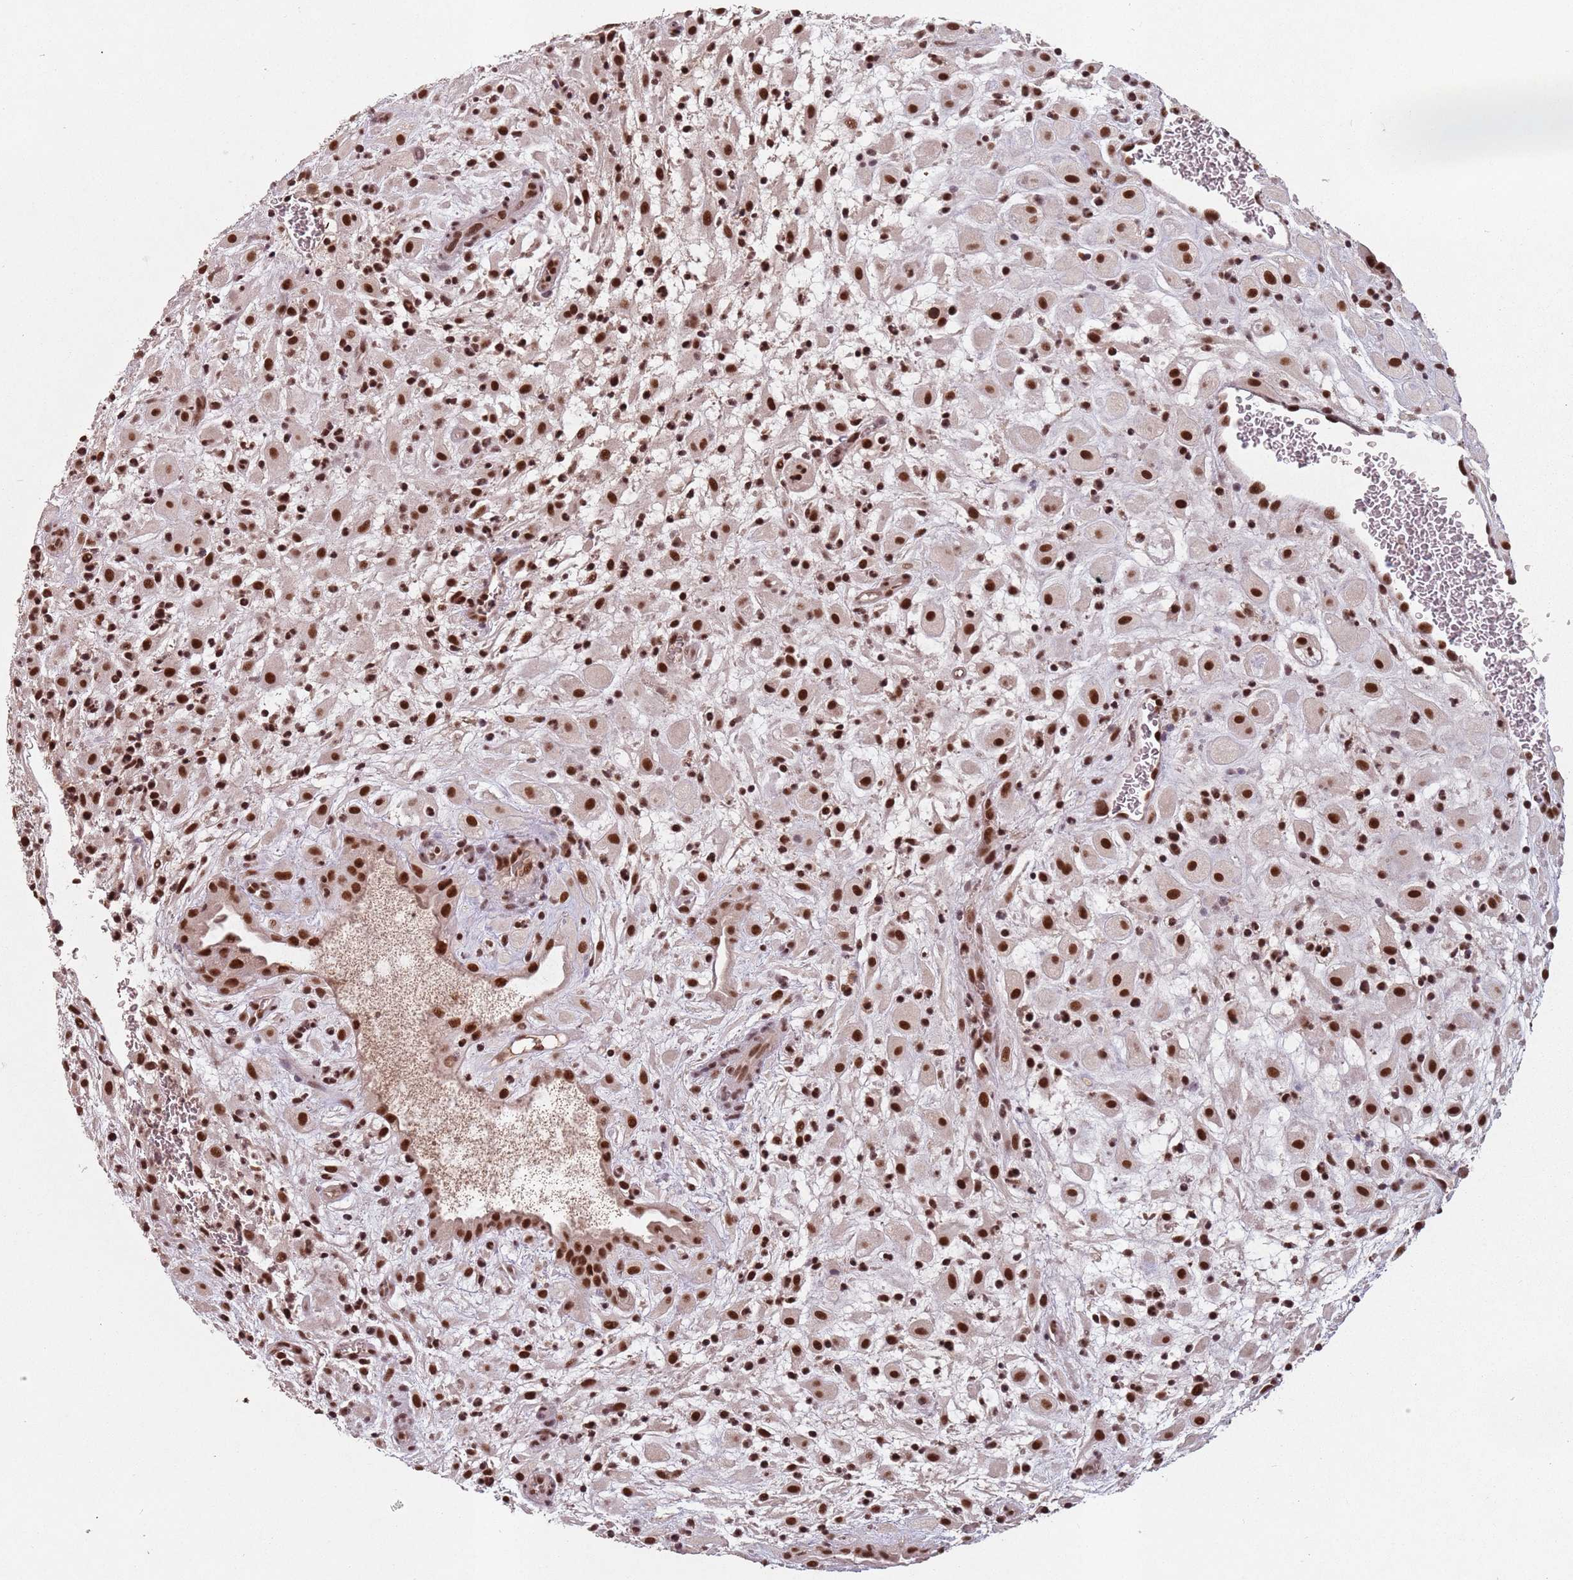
{"staining": {"intensity": "strong", "quantity": ">75%", "location": "nuclear"}, "tissue": "placenta", "cell_type": "Decidual cells", "image_type": "normal", "snomed": [{"axis": "morphology", "description": "Normal tissue, NOS"}, {"axis": "topography", "description": "Placenta"}], "caption": "Immunohistochemical staining of normal human placenta demonstrates high levels of strong nuclear expression in about >75% of decidual cells. Using DAB (brown) and hematoxylin (blue) stains, captured at high magnification using brightfield microscopy.", "gene": "NCBP1", "patient": {"sex": "female", "age": 35}}